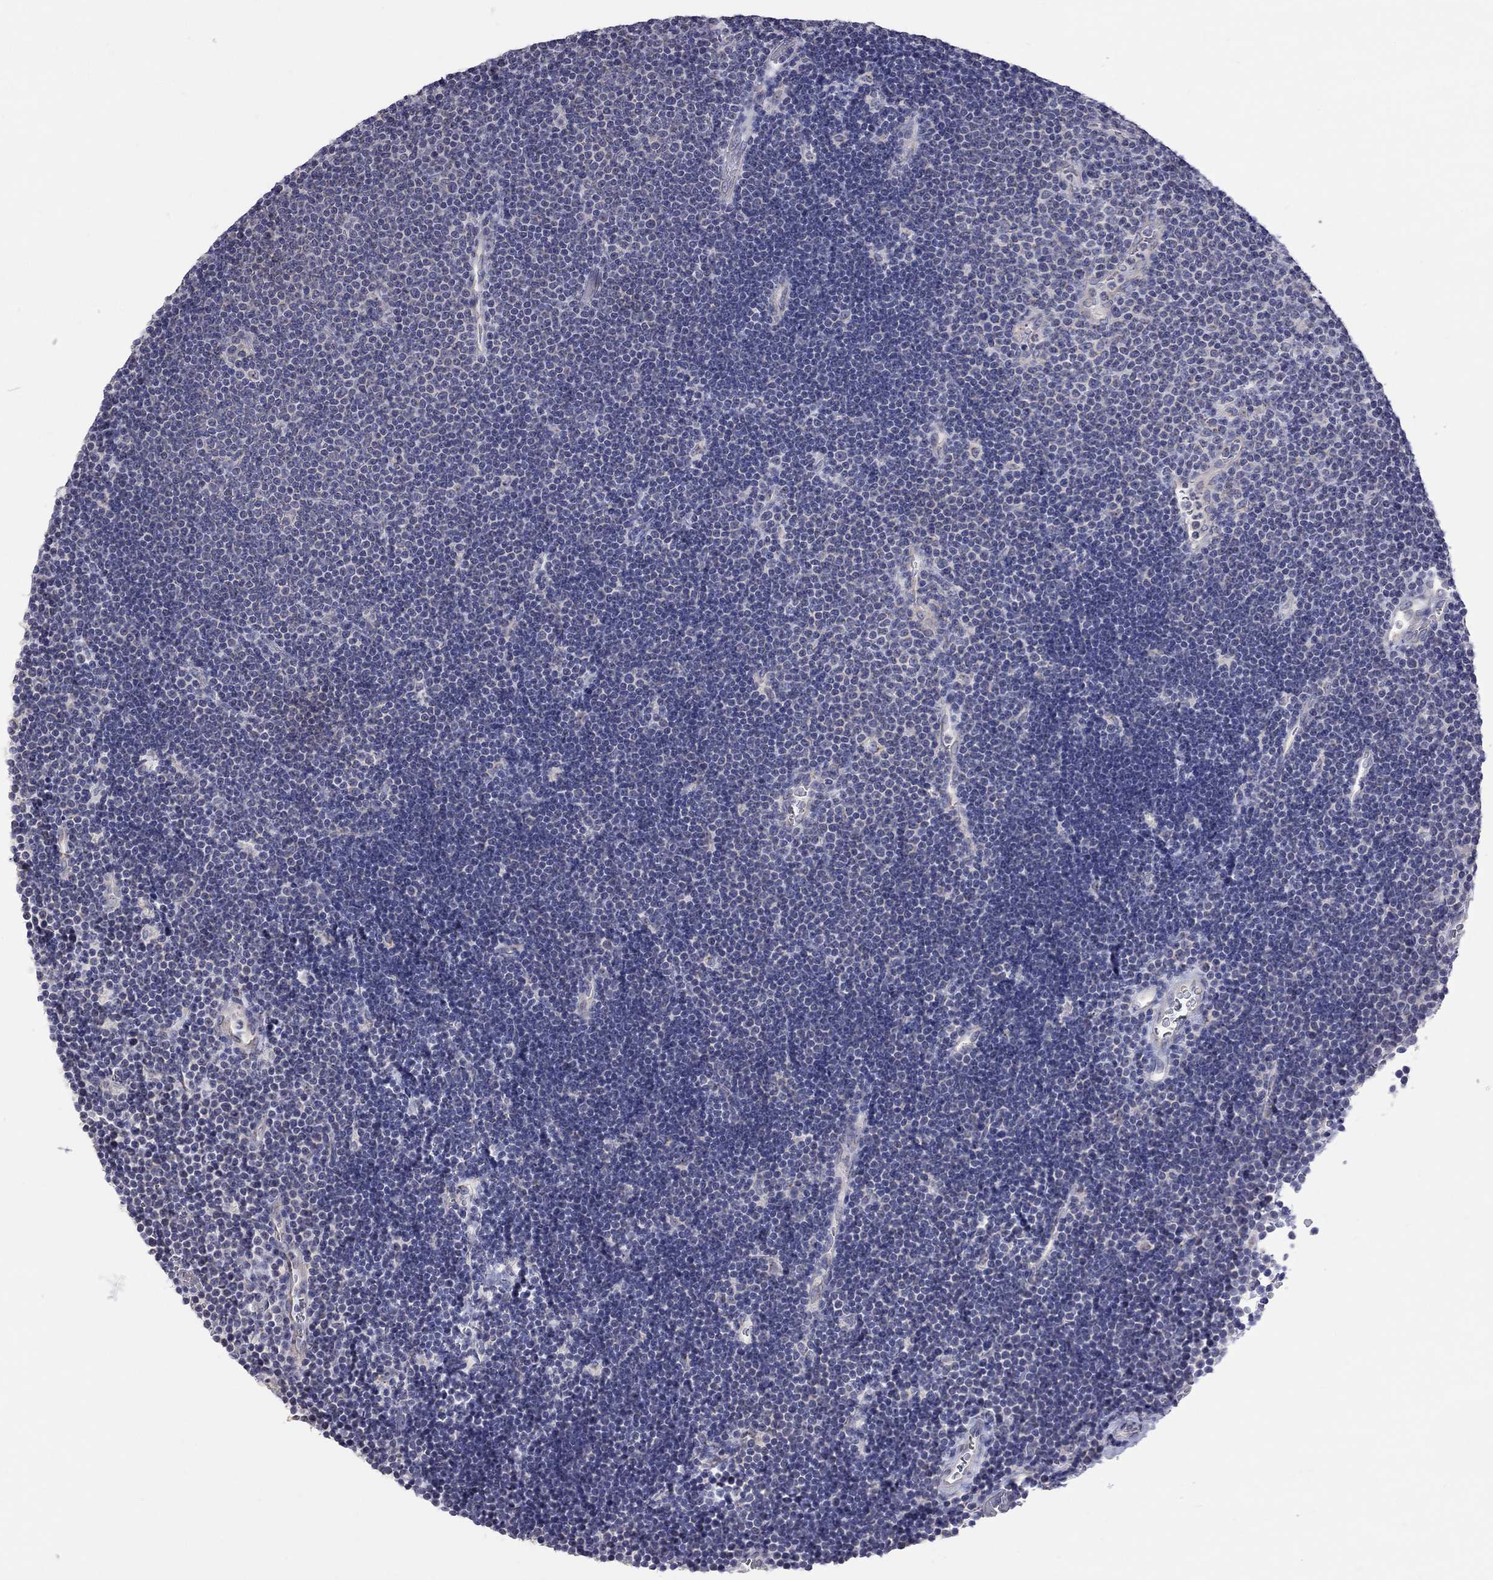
{"staining": {"intensity": "negative", "quantity": "none", "location": "none"}, "tissue": "lymphoma", "cell_type": "Tumor cells", "image_type": "cancer", "snomed": [{"axis": "morphology", "description": "Malignant lymphoma, non-Hodgkin's type, Low grade"}, {"axis": "topography", "description": "Brain"}], "caption": "This is an immunohistochemistry histopathology image of human lymphoma. There is no expression in tumor cells.", "gene": "OPRK1", "patient": {"sex": "female", "age": 66}}